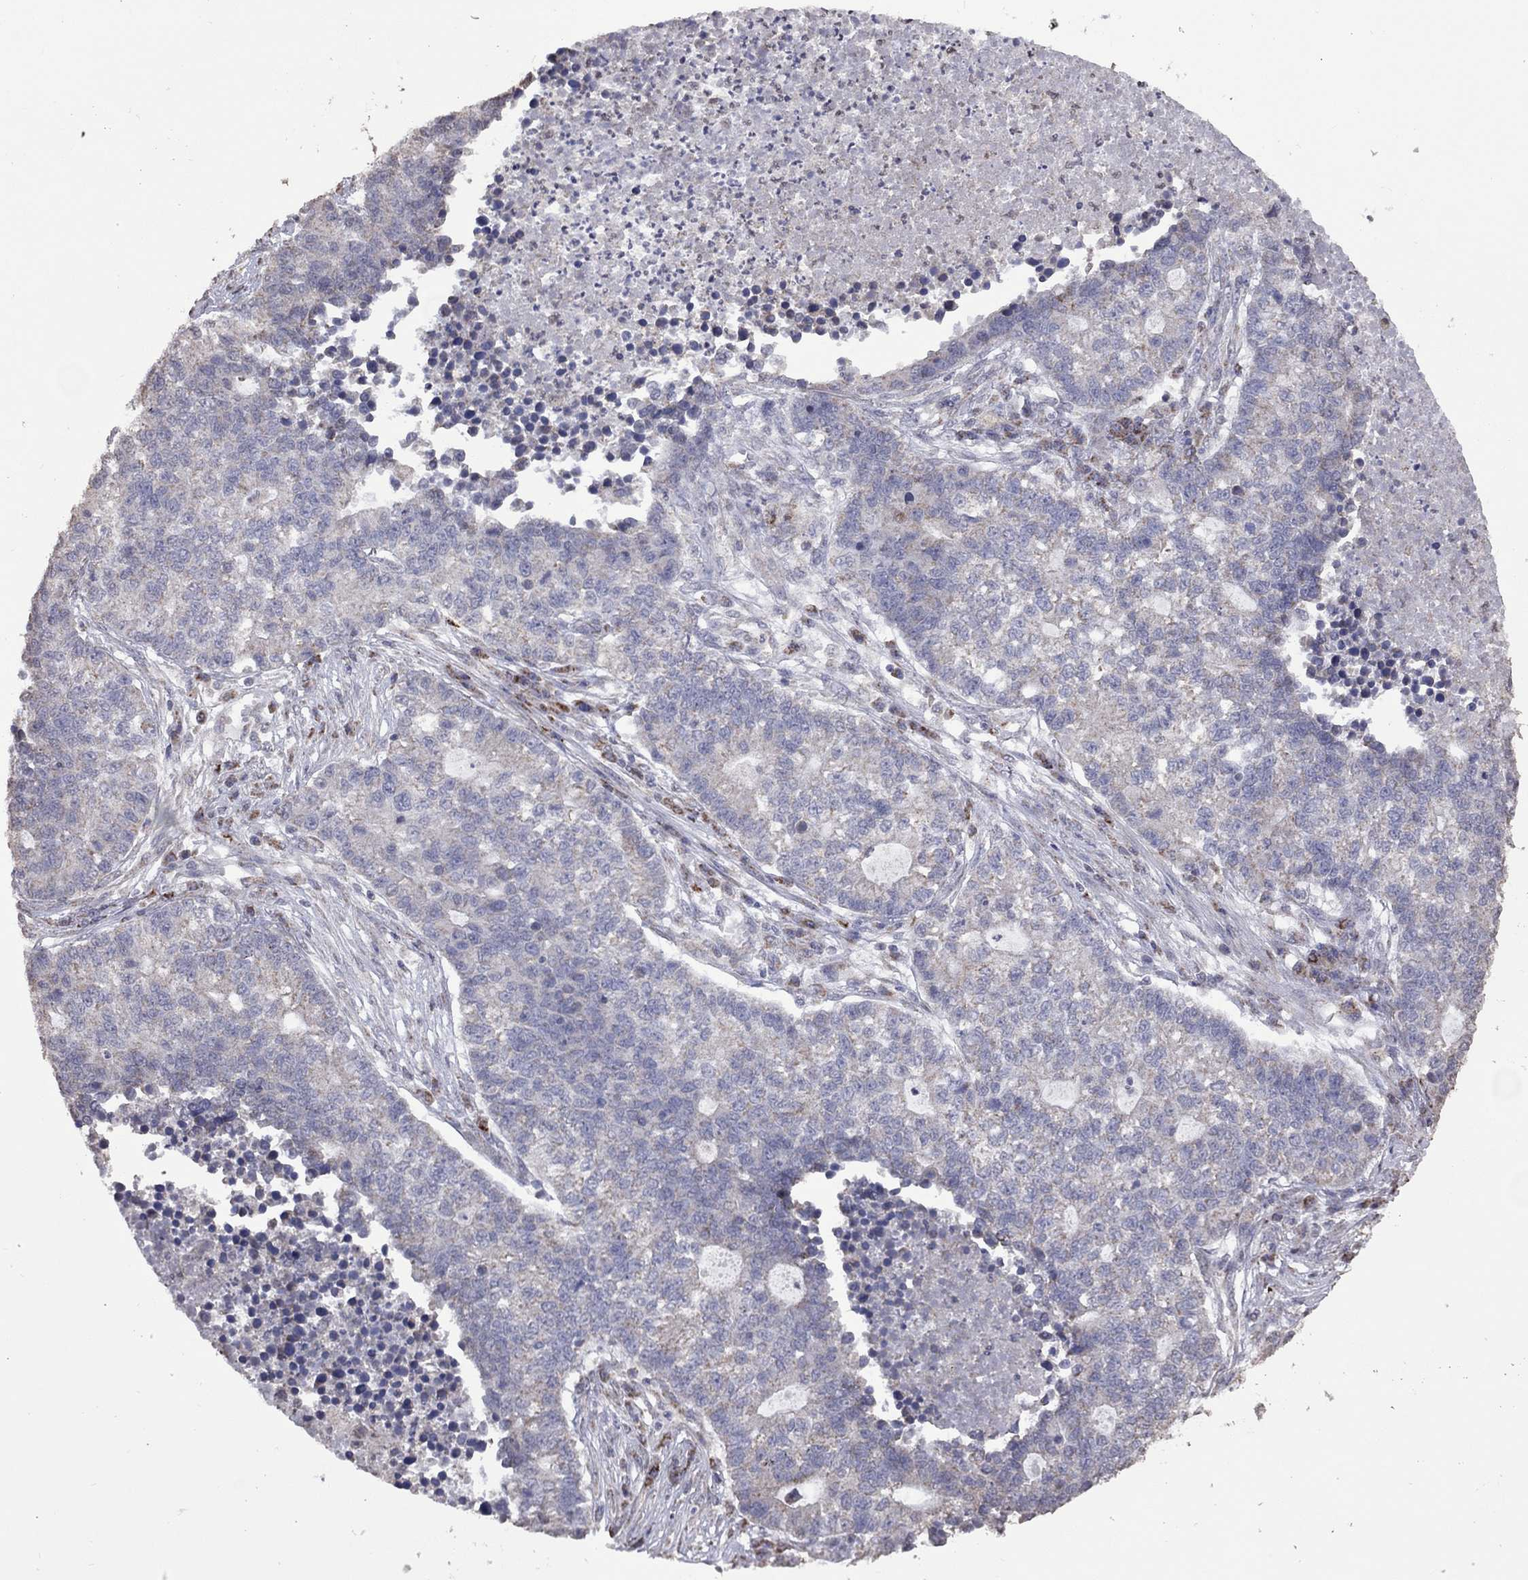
{"staining": {"intensity": "weak", "quantity": "25%-75%", "location": "cytoplasmic/membranous"}, "tissue": "lung cancer", "cell_type": "Tumor cells", "image_type": "cancer", "snomed": [{"axis": "morphology", "description": "Adenocarcinoma, NOS"}, {"axis": "topography", "description": "Lung"}], "caption": "Lung cancer (adenocarcinoma) stained with a brown dye displays weak cytoplasmic/membranous positive expression in about 25%-75% of tumor cells.", "gene": "NDUFB1", "patient": {"sex": "male", "age": 57}}